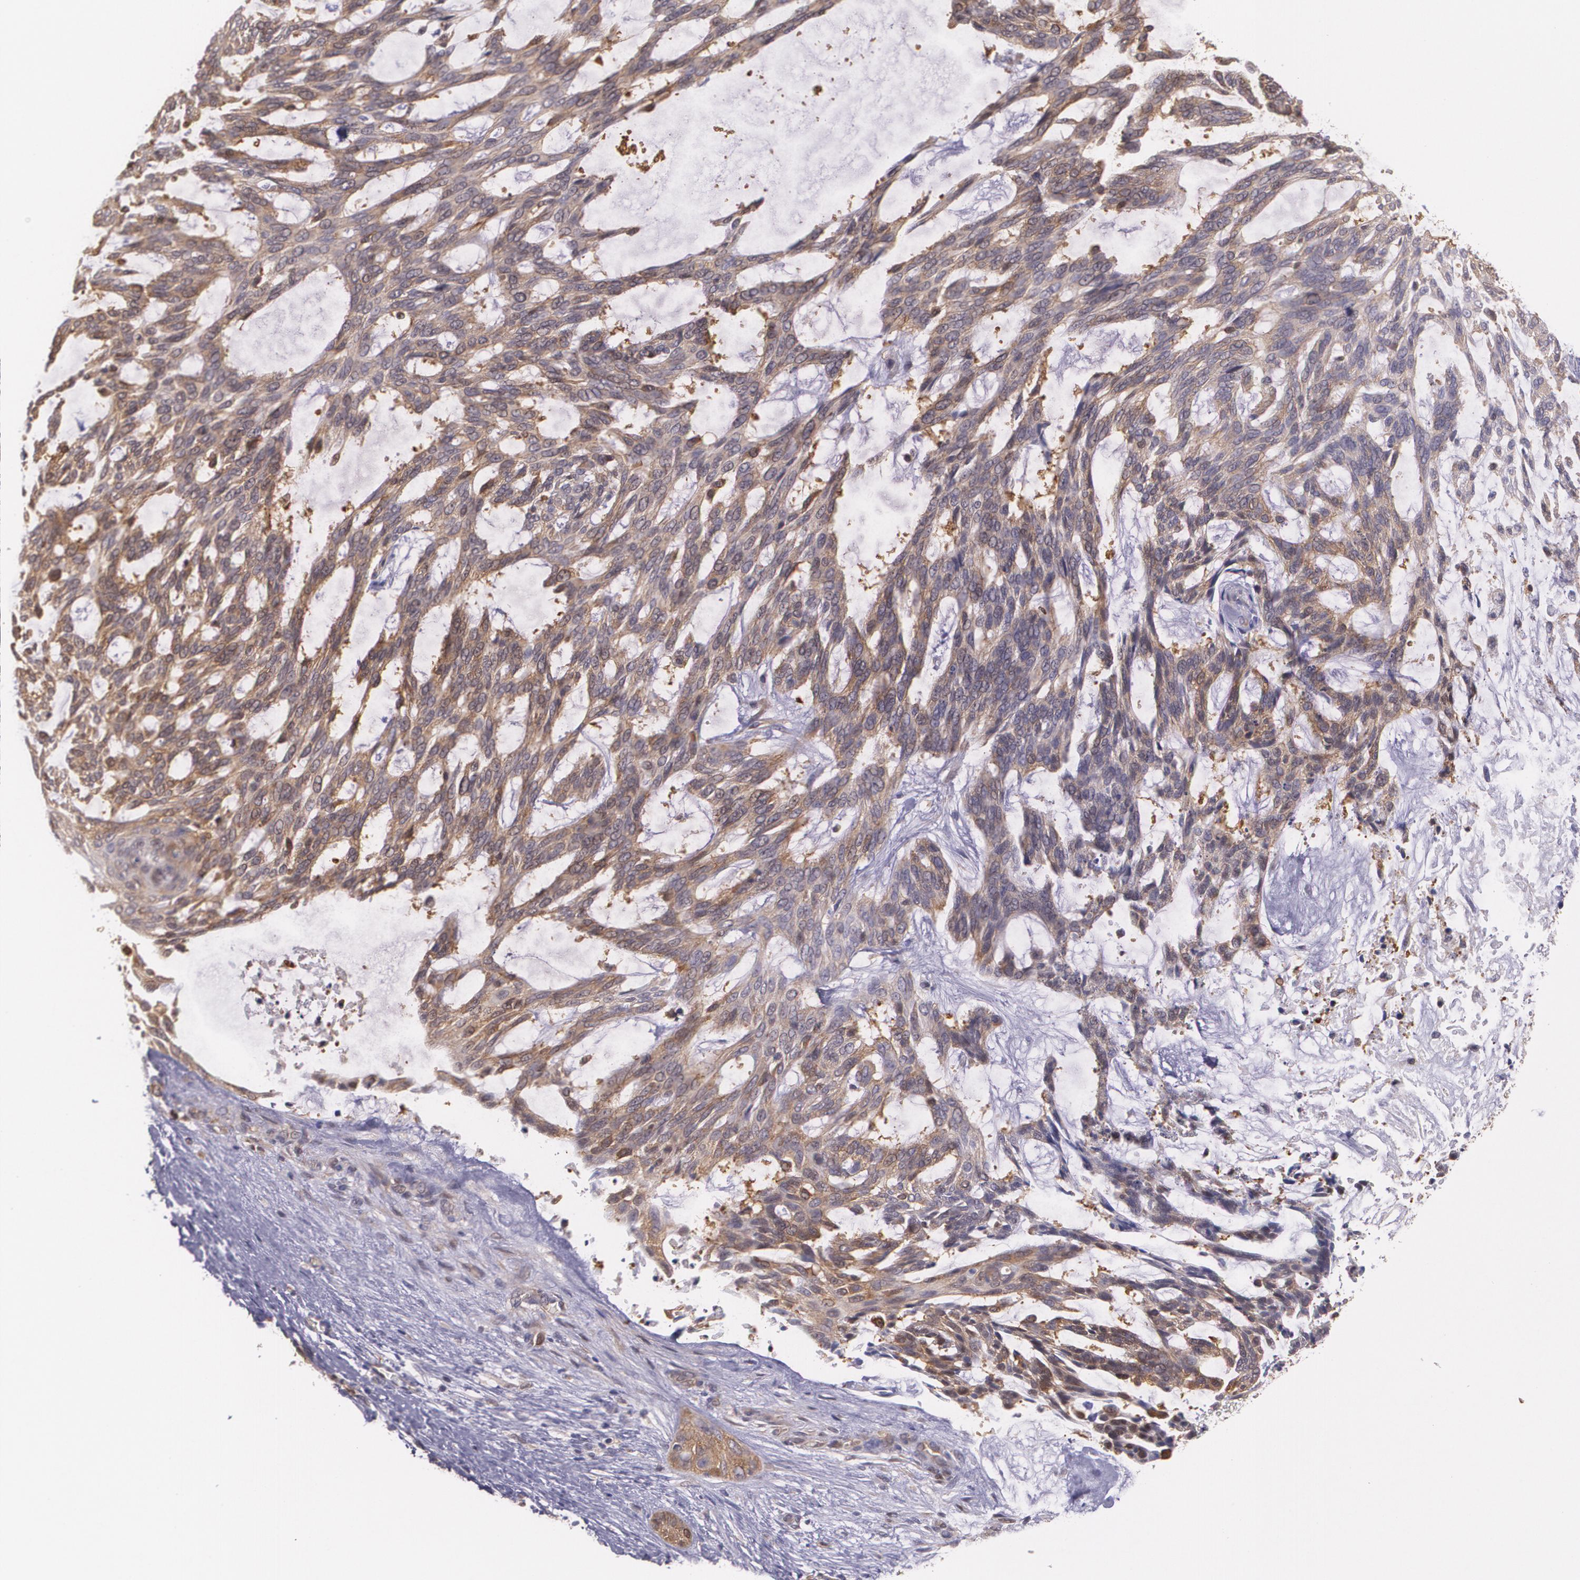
{"staining": {"intensity": "moderate", "quantity": "25%-75%", "location": "cytoplasmic/membranous"}, "tissue": "skin cancer", "cell_type": "Tumor cells", "image_type": "cancer", "snomed": [{"axis": "morphology", "description": "Normal tissue, NOS"}, {"axis": "morphology", "description": "Basal cell carcinoma"}, {"axis": "topography", "description": "Skin"}], "caption": "A high-resolution histopathology image shows immunohistochemistry staining of skin basal cell carcinoma, which displays moderate cytoplasmic/membranous positivity in about 25%-75% of tumor cells.", "gene": "HSPH1", "patient": {"sex": "female", "age": 71}}